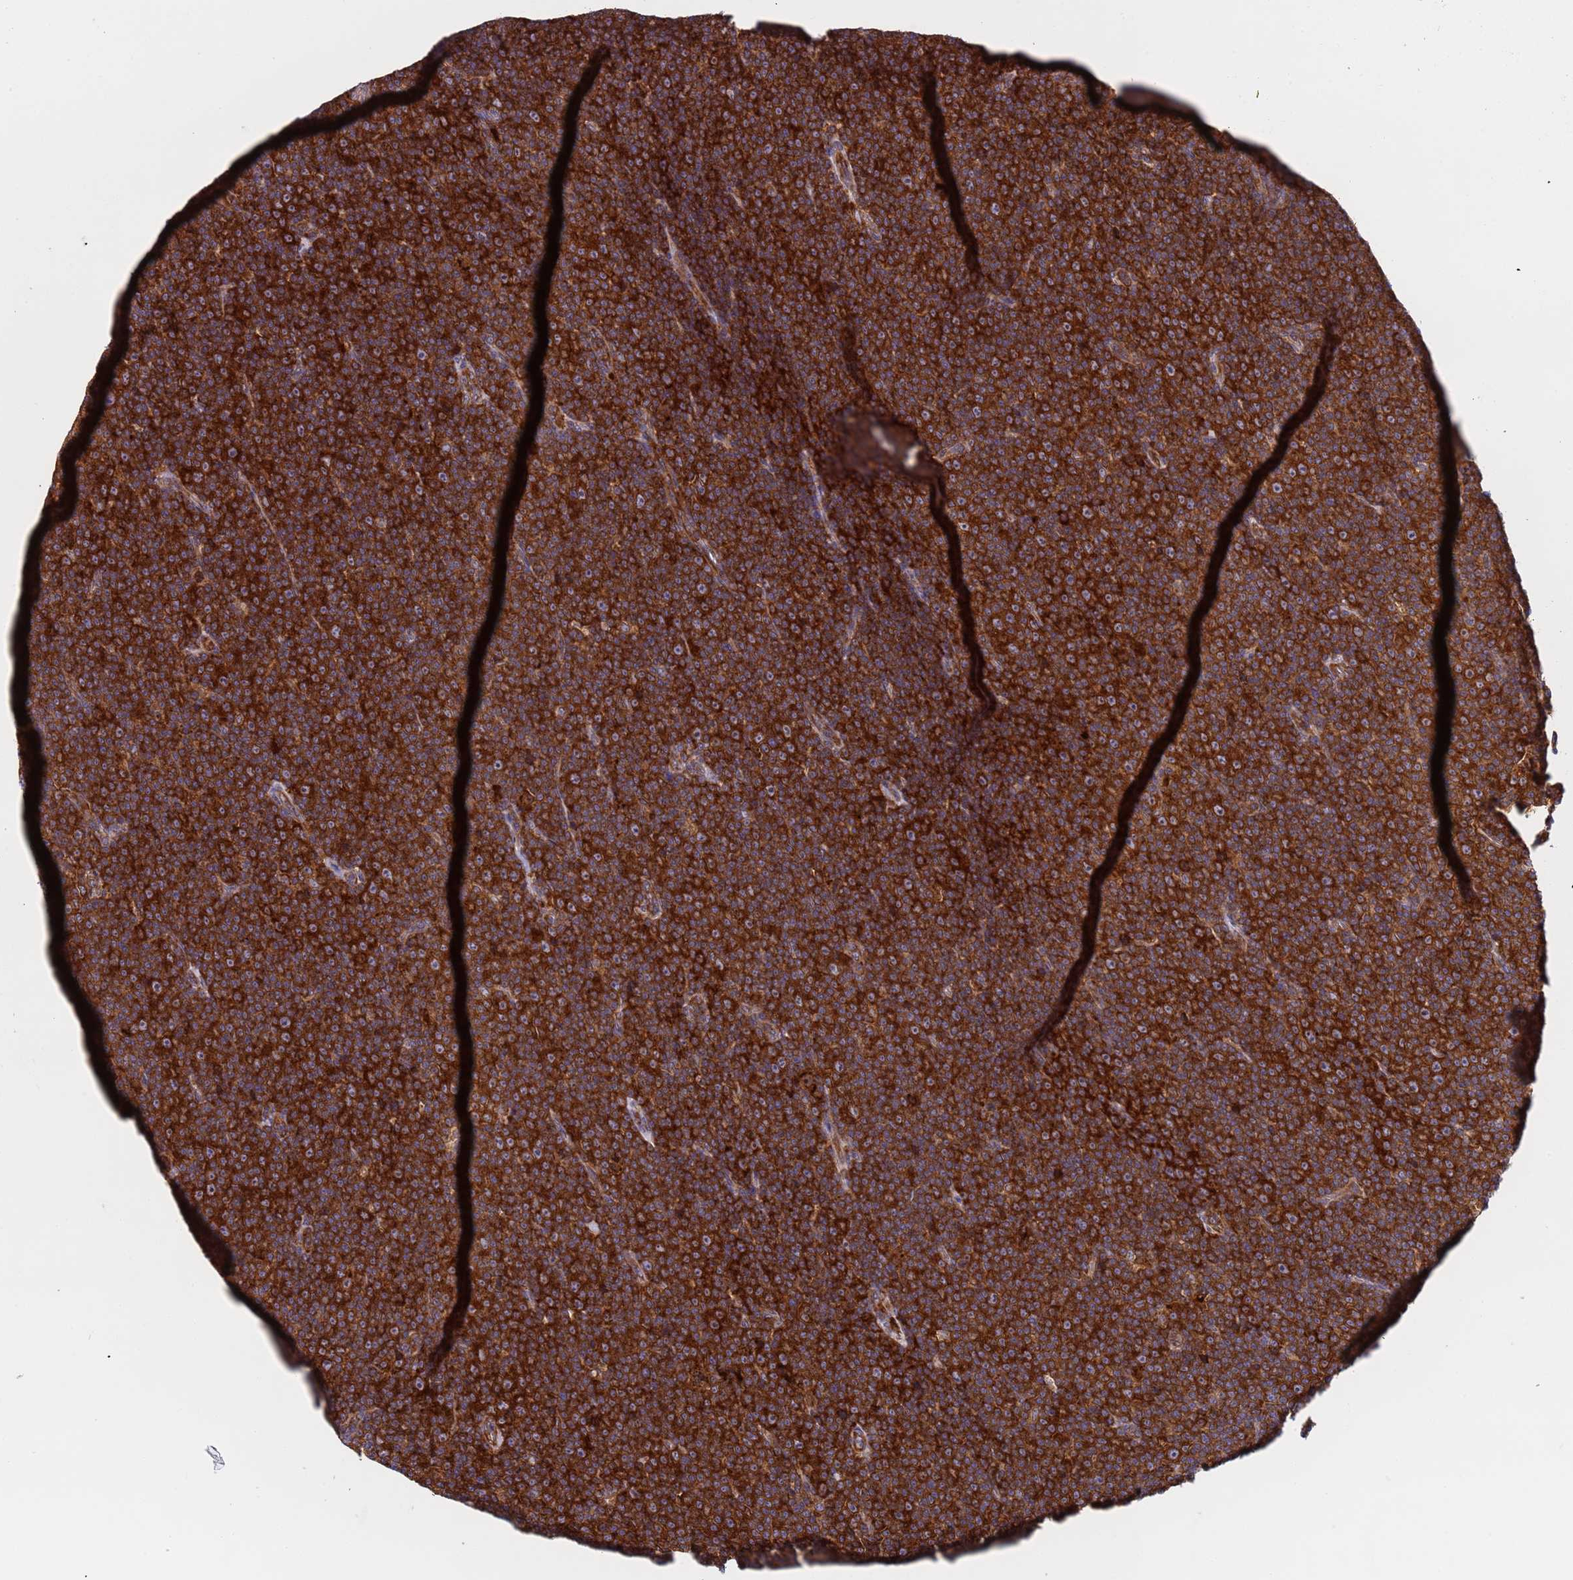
{"staining": {"intensity": "strong", "quantity": ">75%", "location": "cytoplasmic/membranous"}, "tissue": "lymphoma", "cell_type": "Tumor cells", "image_type": "cancer", "snomed": [{"axis": "morphology", "description": "Malignant lymphoma, non-Hodgkin's type, Low grade"}, {"axis": "topography", "description": "Lymph node"}], "caption": "Lymphoma was stained to show a protein in brown. There is high levels of strong cytoplasmic/membranous positivity in about >75% of tumor cells.", "gene": "RPL36", "patient": {"sex": "female", "age": 67}}